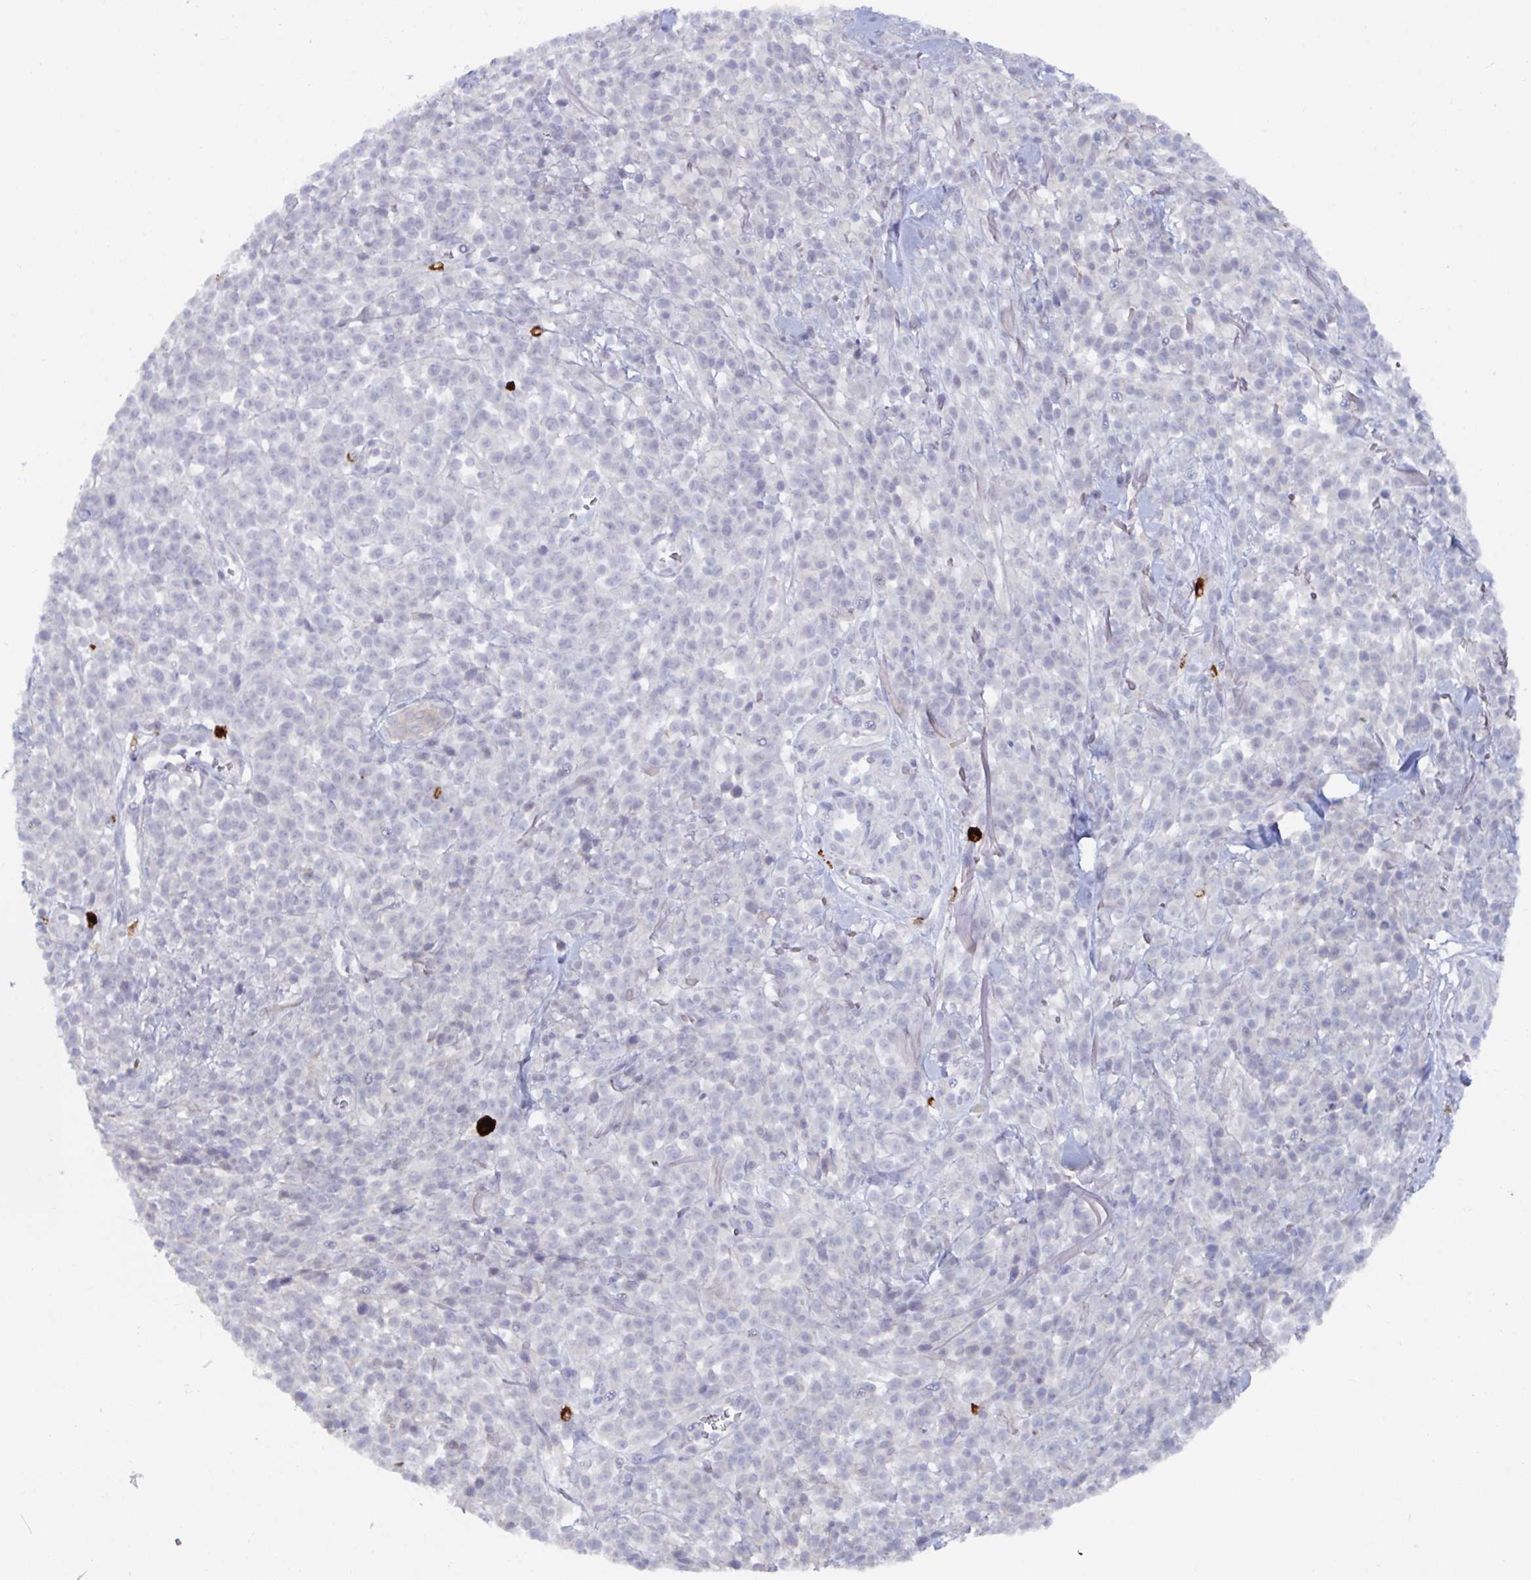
{"staining": {"intensity": "negative", "quantity": "none", "location": "none"}, "tissue": "melanoma", "cell_type": "Tumor cells", "image_type": "cancer", "snomed": [{"axis": "morphology", "description": "Malignant melanoma, NOS"}, {"axis": "topography", "description": "Skin"}, {"axis": "topography", "description": "Skin of trunk"}], "caption": "High magnification brightfield microscopy of melanoma stained with DAB (brown) and counterstained with hematoxylin (blue): tumor cells show no significant staining.", "gene": "KCNK5", "patient": {"sex": "male", "age": 74}}